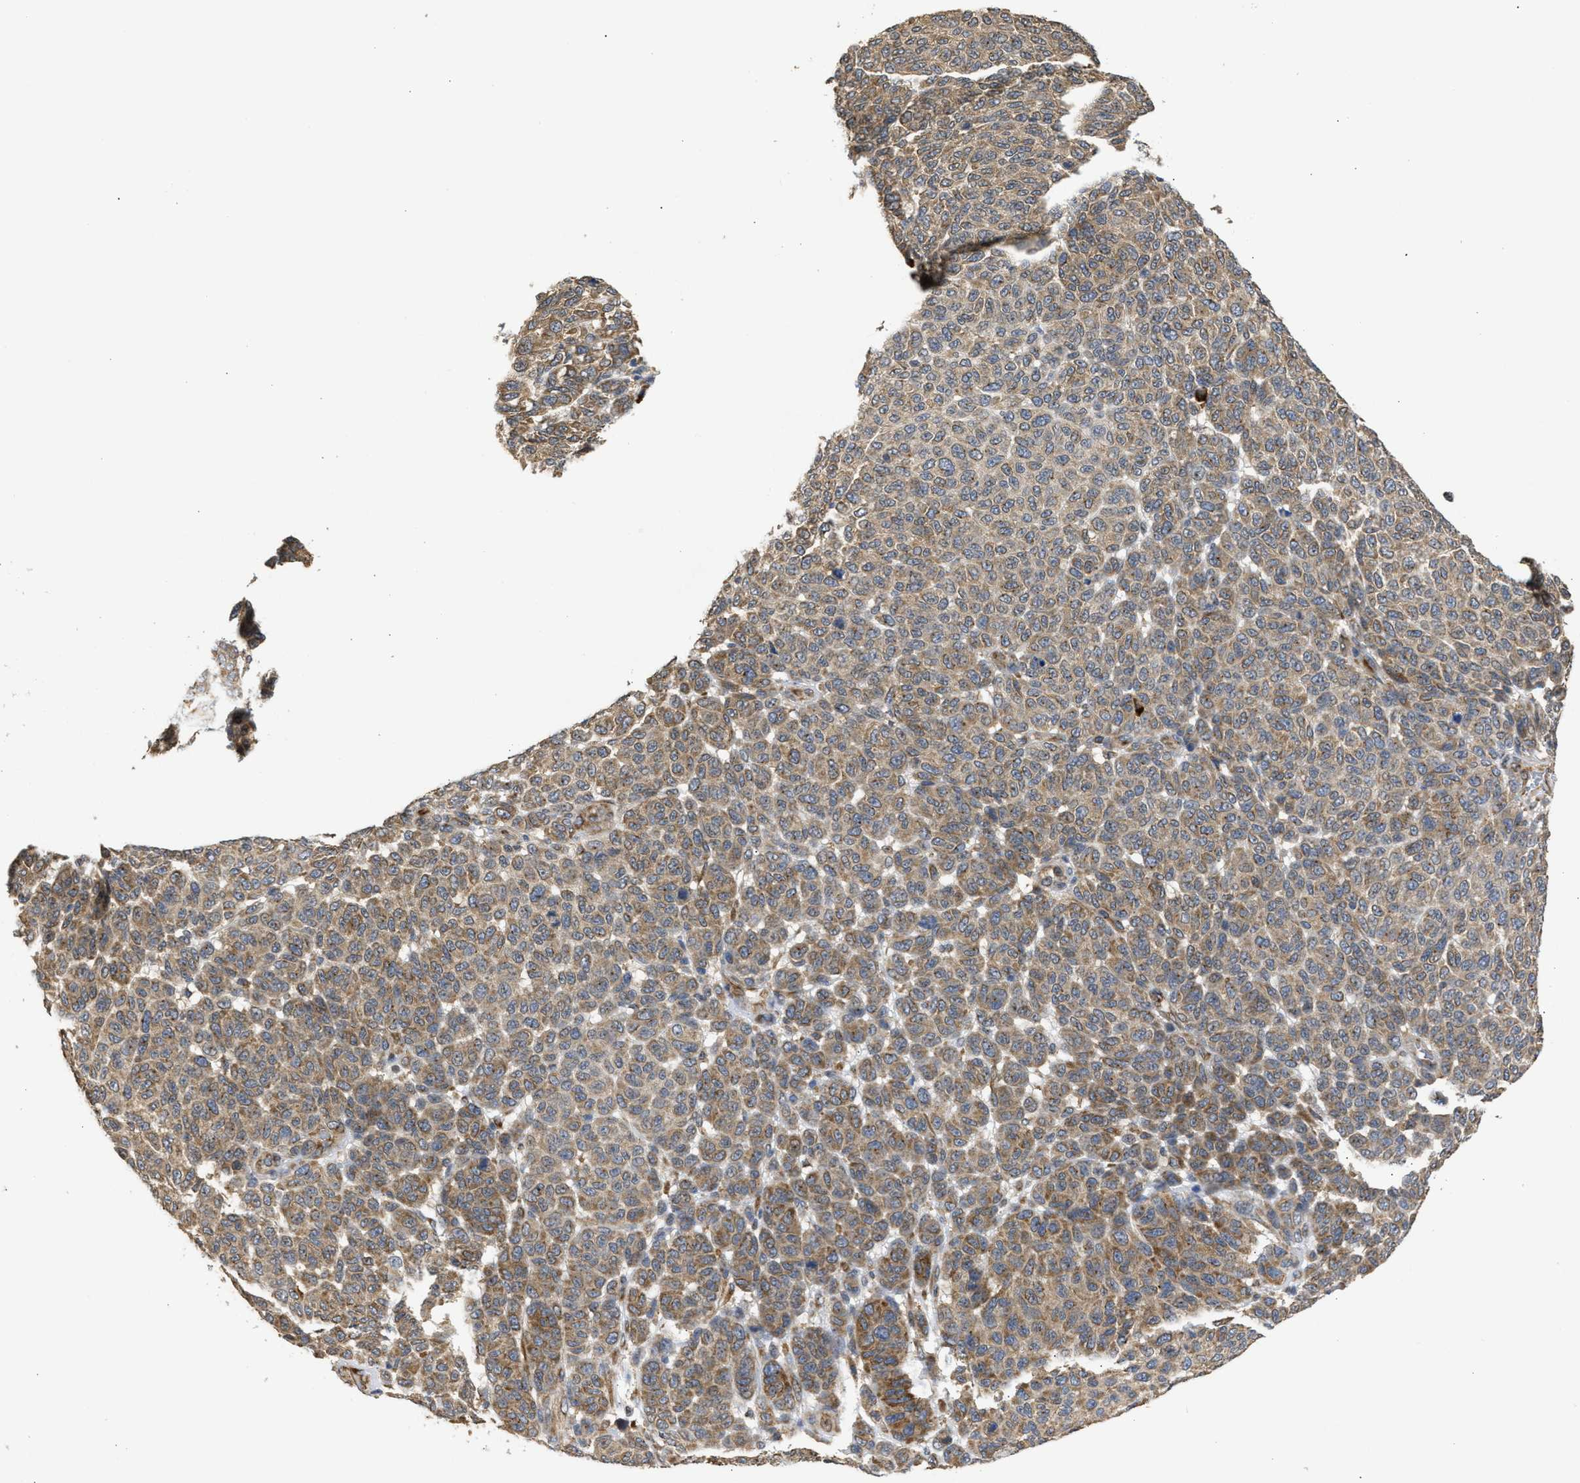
{"staining": {"intensity": "weak", "quantity": ">75%", "location": "cytoplasmic/membranous"}, "tissue": "melanoma", "cell_type": "Tumor cells", "image_type": "cancer", "snomed": [{"axis": "morphology", "description": "Malignant melanoma, NOS"}, {"axis": "topography", "description": "Skin"}], "caption": "Protein staining shows weak cytoplasmic/membranous staining in about >75% of tumor cells in melanoma.", "gene": "DNAJC1", "patient": {"sex": "male", "age": 59}}